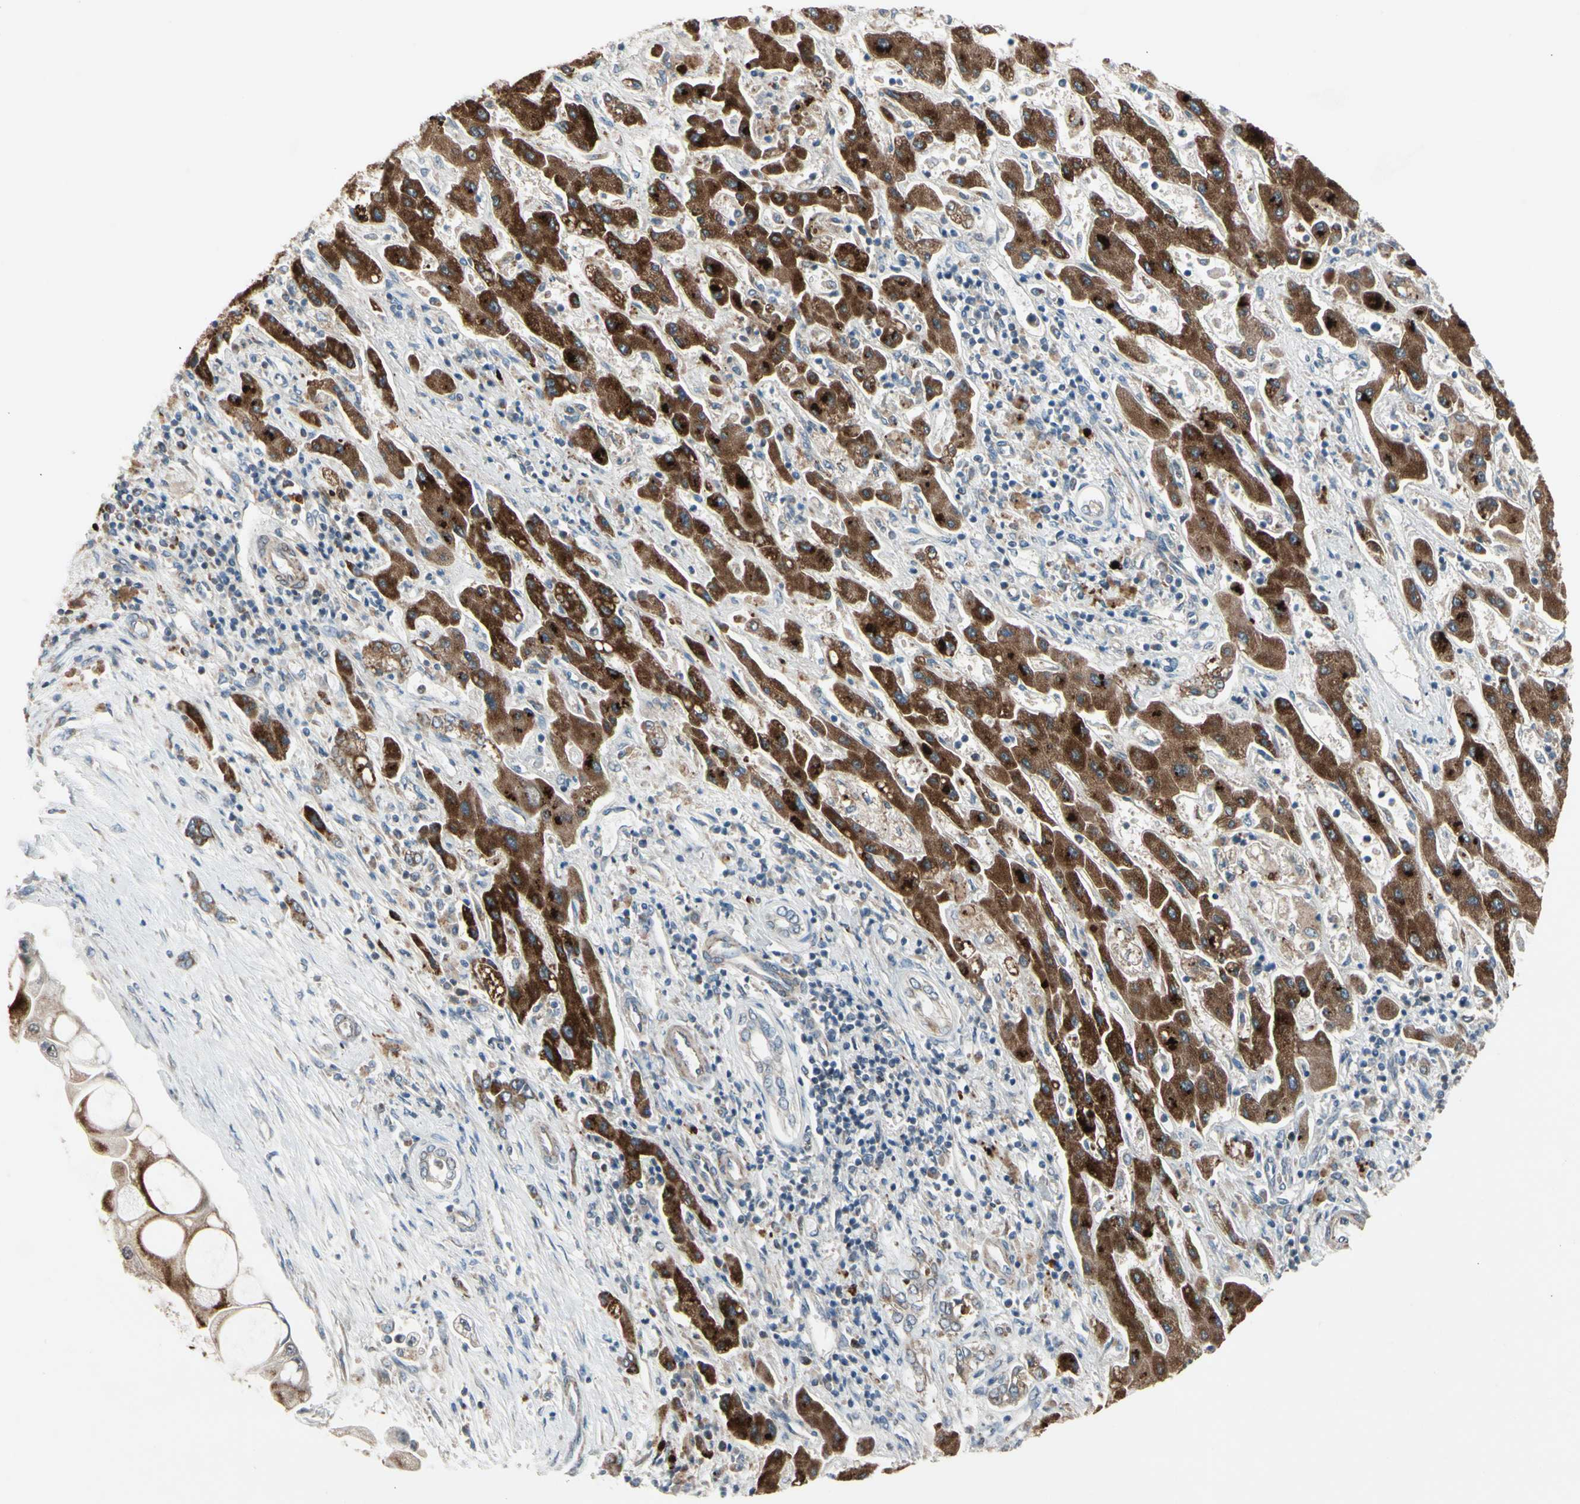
{"staining": {"intensity": "moderate", "quantity": ">75%", "location": "cytoplasmic/membranous"}, "tissue": "liver cancer", "cell_type": "Tumor cells", "image_type": "cancer", "snomed": [{"axis": "morphology", "description": "Cholangiocarcinoma"}, {"axis": "topography", "description": "Liver"}], "caption": "Immunohistochemistry (IHC) micrograph of neoplastic tissue: human liver cancer (cholangiocarcinoma) stained using IHC demonstrates medium levels of moderate protein expression localized specifically in the cytoplasmic/membranous of tumor cells, appearing as a cytoplasmic/membranous brown color.", "gene": "CPT1A", "patient": {"sex": "male", "age": 50}}